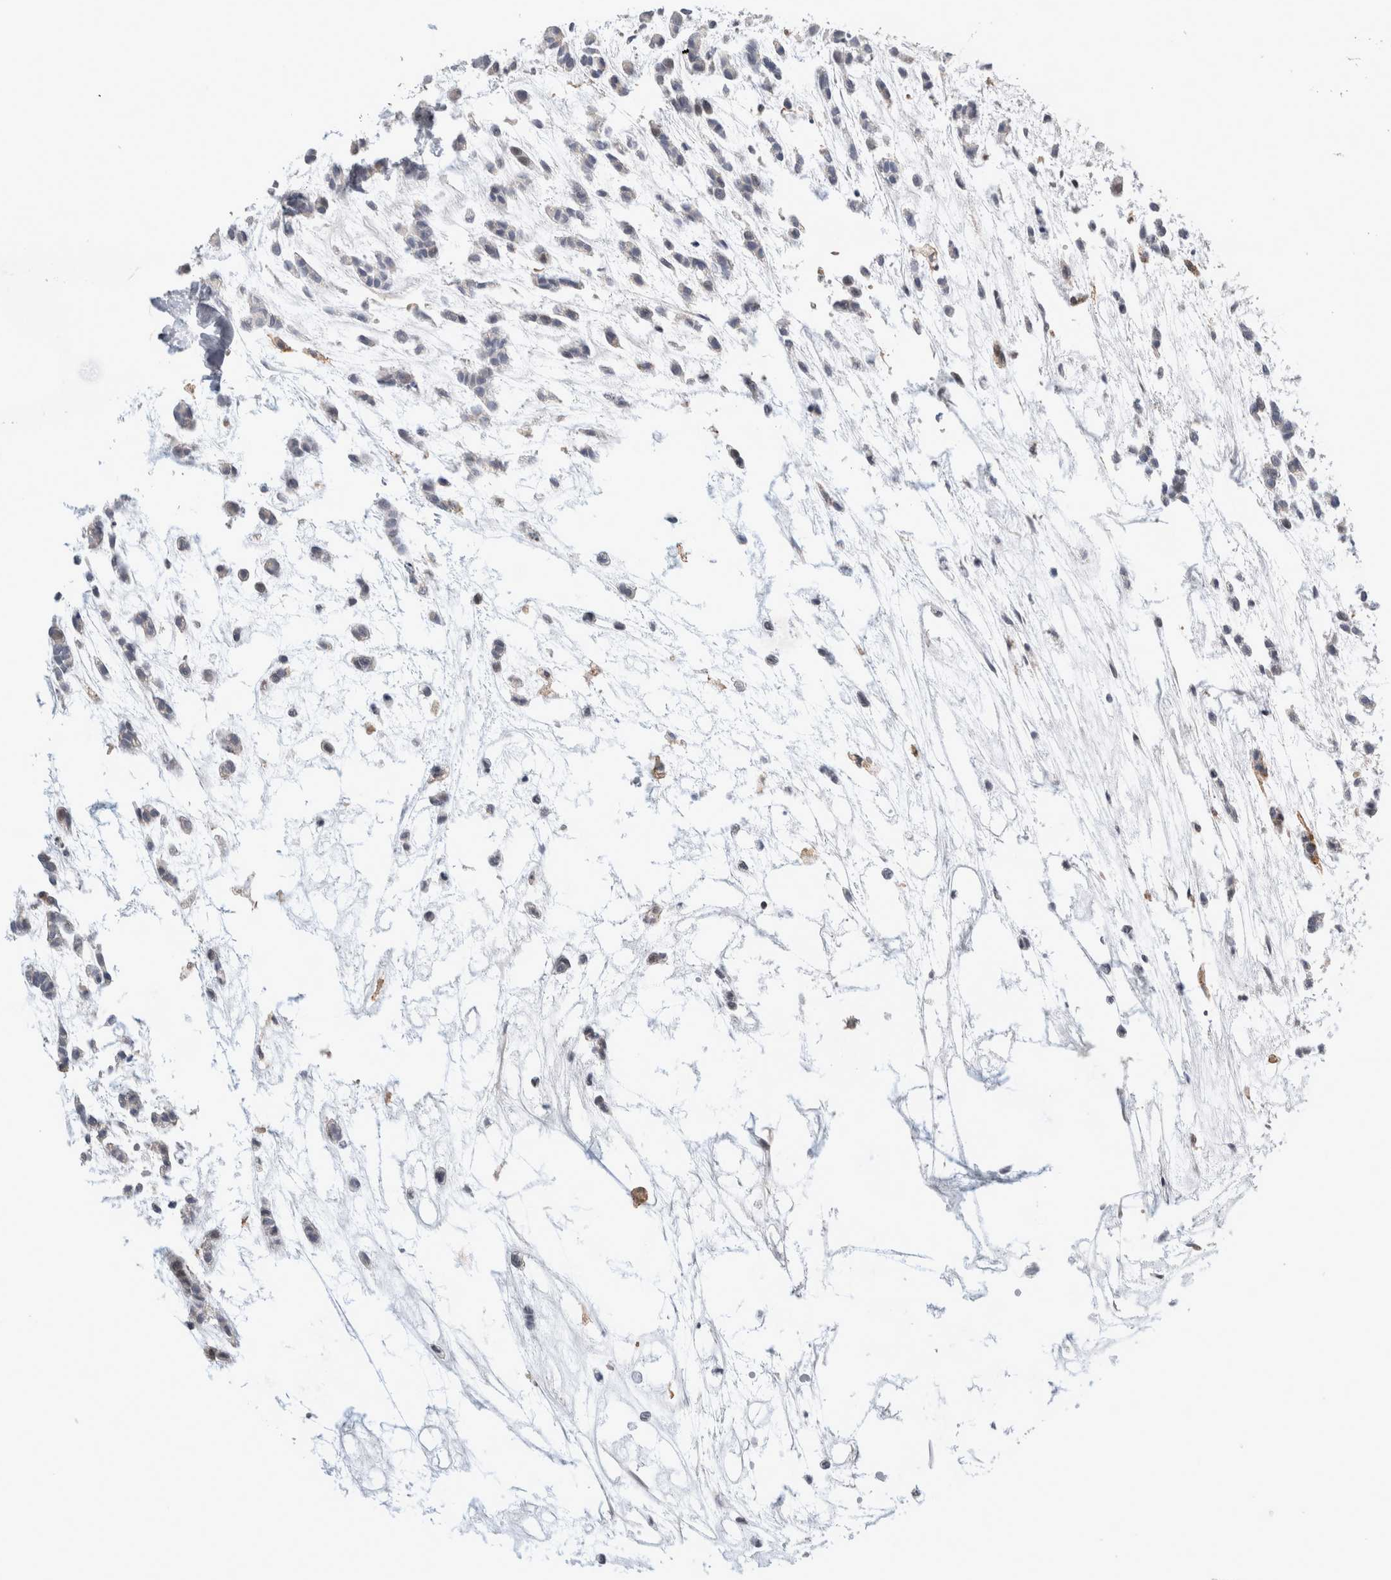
{"staining": {"intensity": "negative", "quantity": "none", "location": "none"}, "tissue": "head and neck cancer", "cell_type": "Tumor cells", "image_type": "cancer", "snomed": [{"axis": "morphology", "description": "Adenocarcinoma, NOS"}, {"axis": "morphology", "description": "Adenoma, NOS"}, {"axis": "topography", "description": "Head-Neck"}], "caption": "This is a micrograph of immunohistochemistry (IHC) staining of head and neck adenocarcinoma, which shows no expression in tumor cells.", "gene": "AGMAT", "patient": {"sex": "female", "age": 55}}